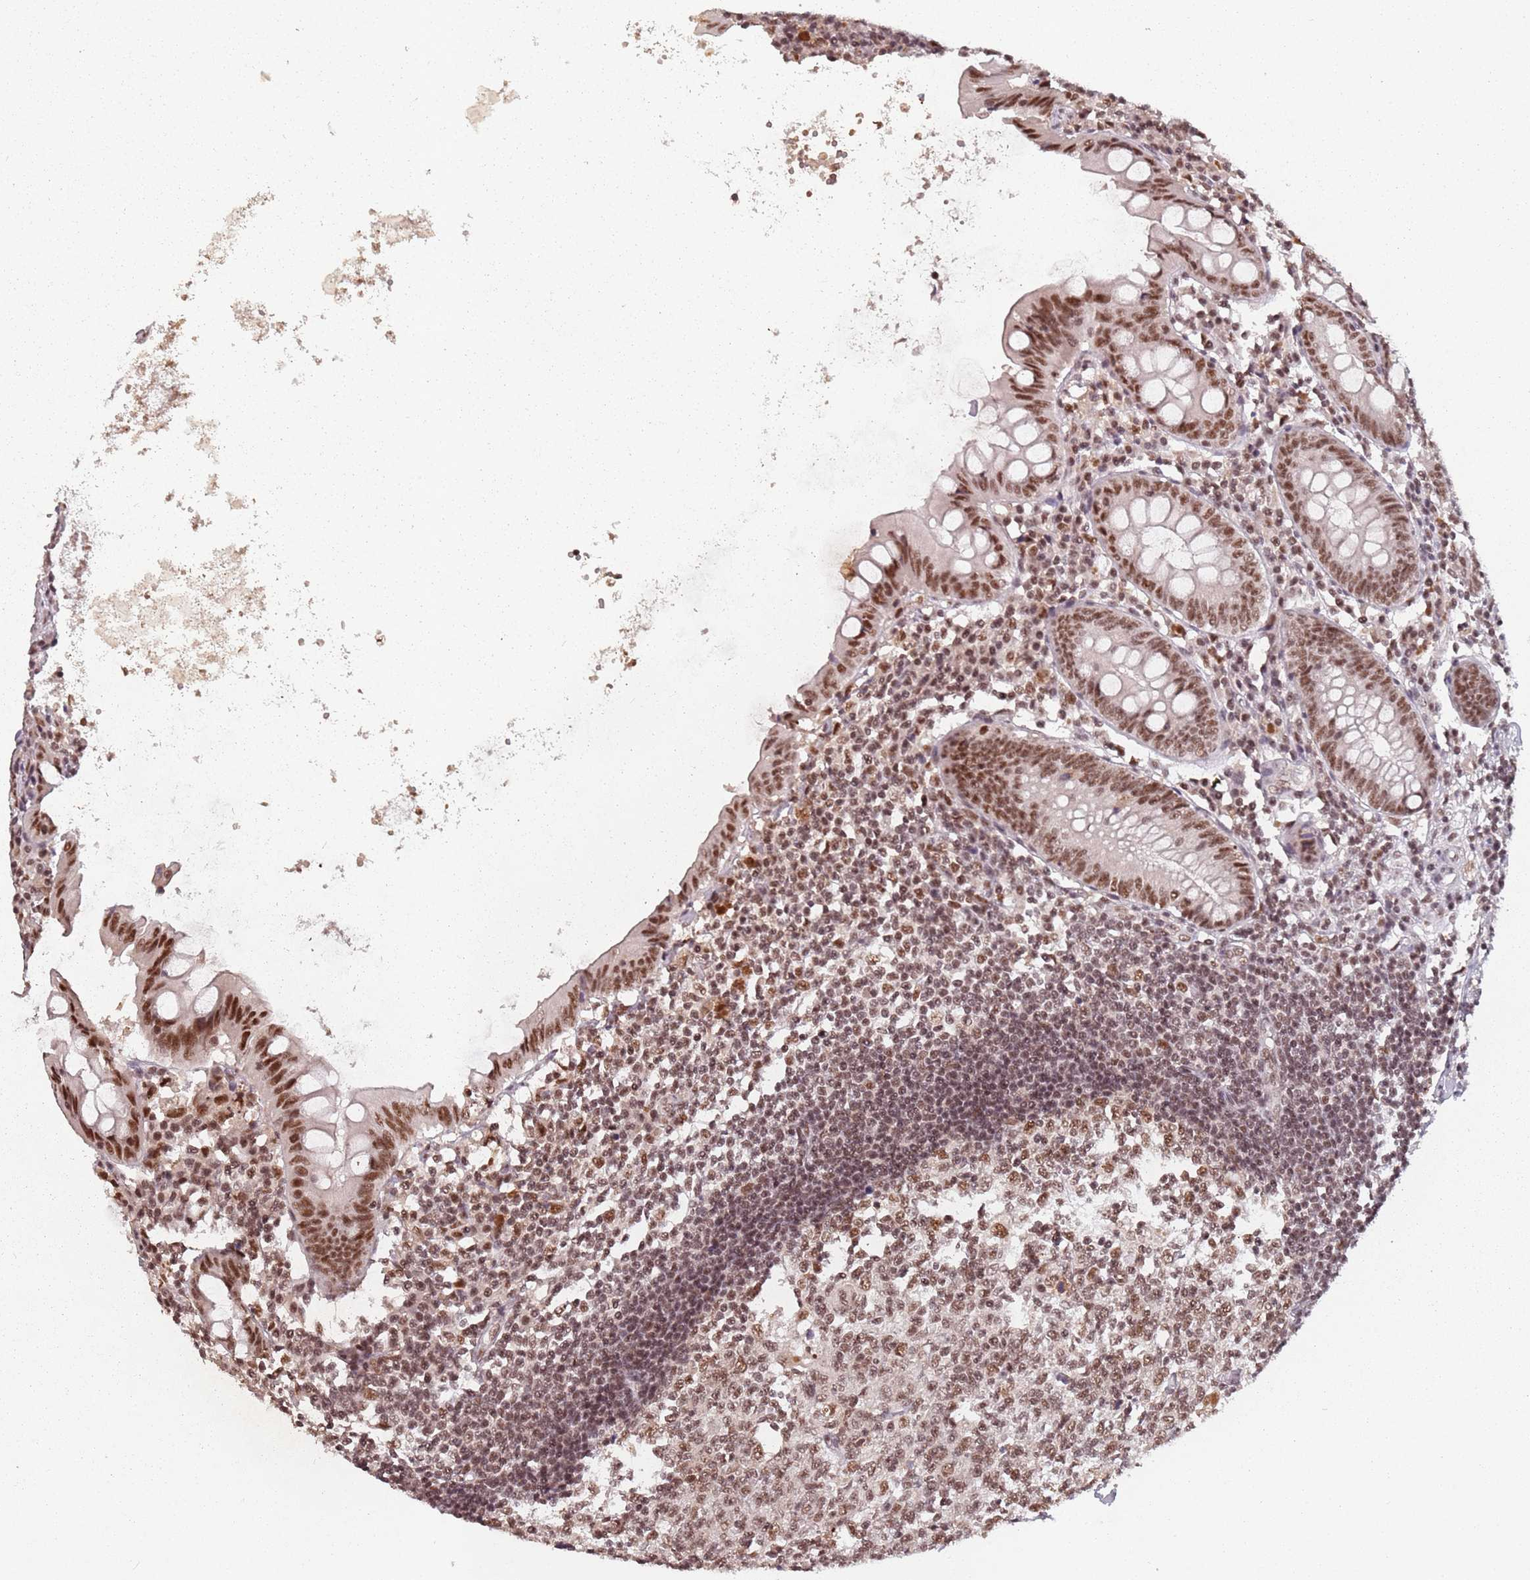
{"staining": {"intensity": "moderate", "quantity": ">75%", "location": "nuclear"}, "tissue": "appendix", "cell_type": "Glandular cells", "image_type": "normal", "snomed": [{"axis": "morphology", "description": "Normal tissue, NOS"}, {"axis": "topography", "description": "Appendix"}], "caption": "This photomicrograph shows benign appendix stained with immunohistochemistry to label a protein in brown. The nuclear of glandular cells show moderate positivity for the protein. Nuclei are counter-stained blue.", "gene": "NCBP1", "patient": {"sex": "female", "age": 54}}